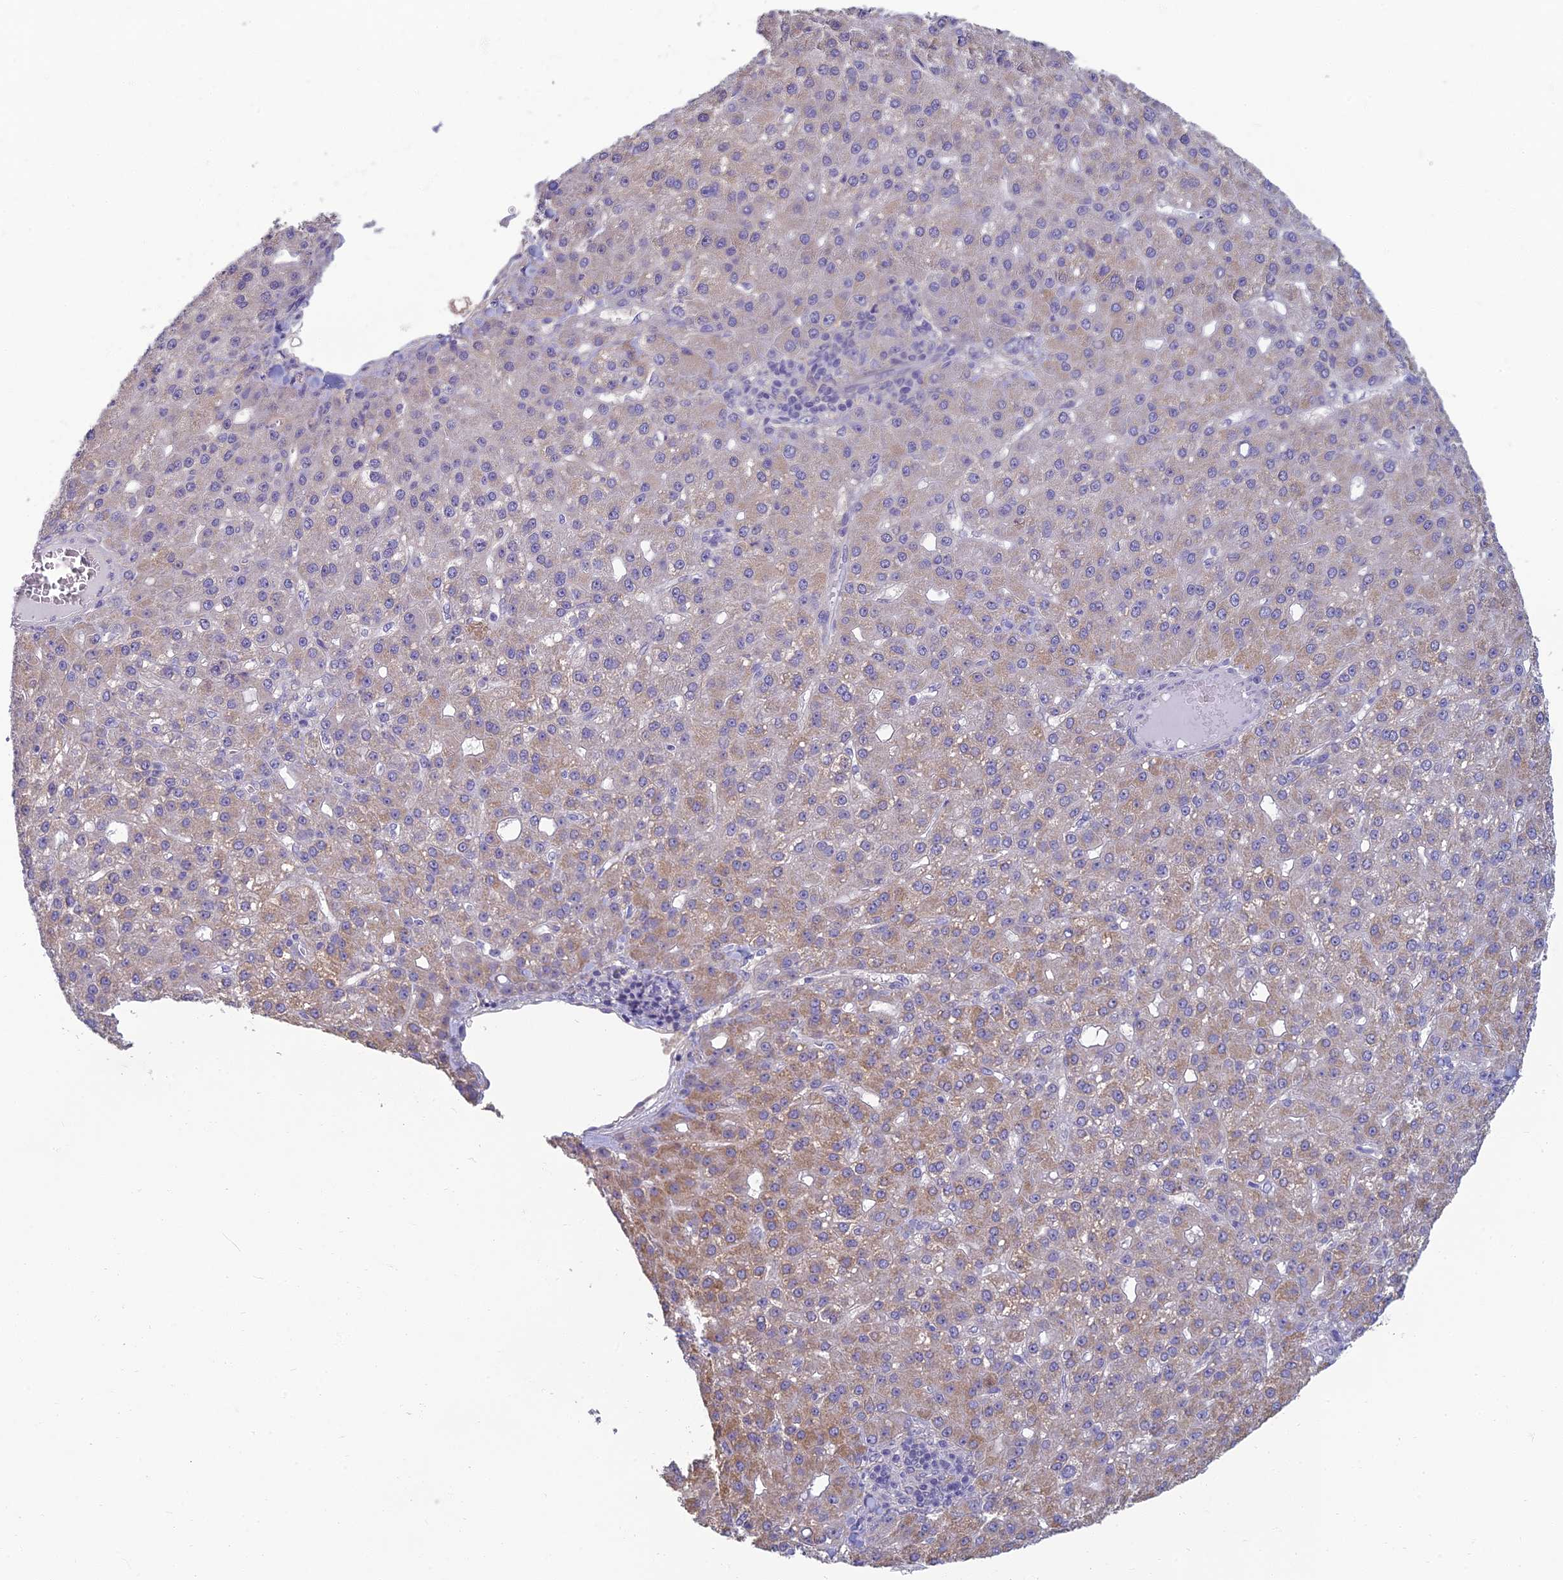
{"staining": {"intensity": "moderate", "quantity": "<25%", "location": "cytoplasmic/membranous"}, "tissue": "liver cancer", "cell_type": "Tumor cells", "image_type": "cancer", "snomed": [{"axis": "morphology", "description": "Carcinoma, Hepatocellular, NOS"}, {"axis": "topography", "description": "Liver"}], "caption": "Hepatocellular carcinoma (liver) was stained to show a protein in brown. There is low levels of moderate cytoplasmic/membranous positivity in about <25% of tumor cells.", "gene": "NEURL1", "patient": {"sex": "male", "age": 67}}